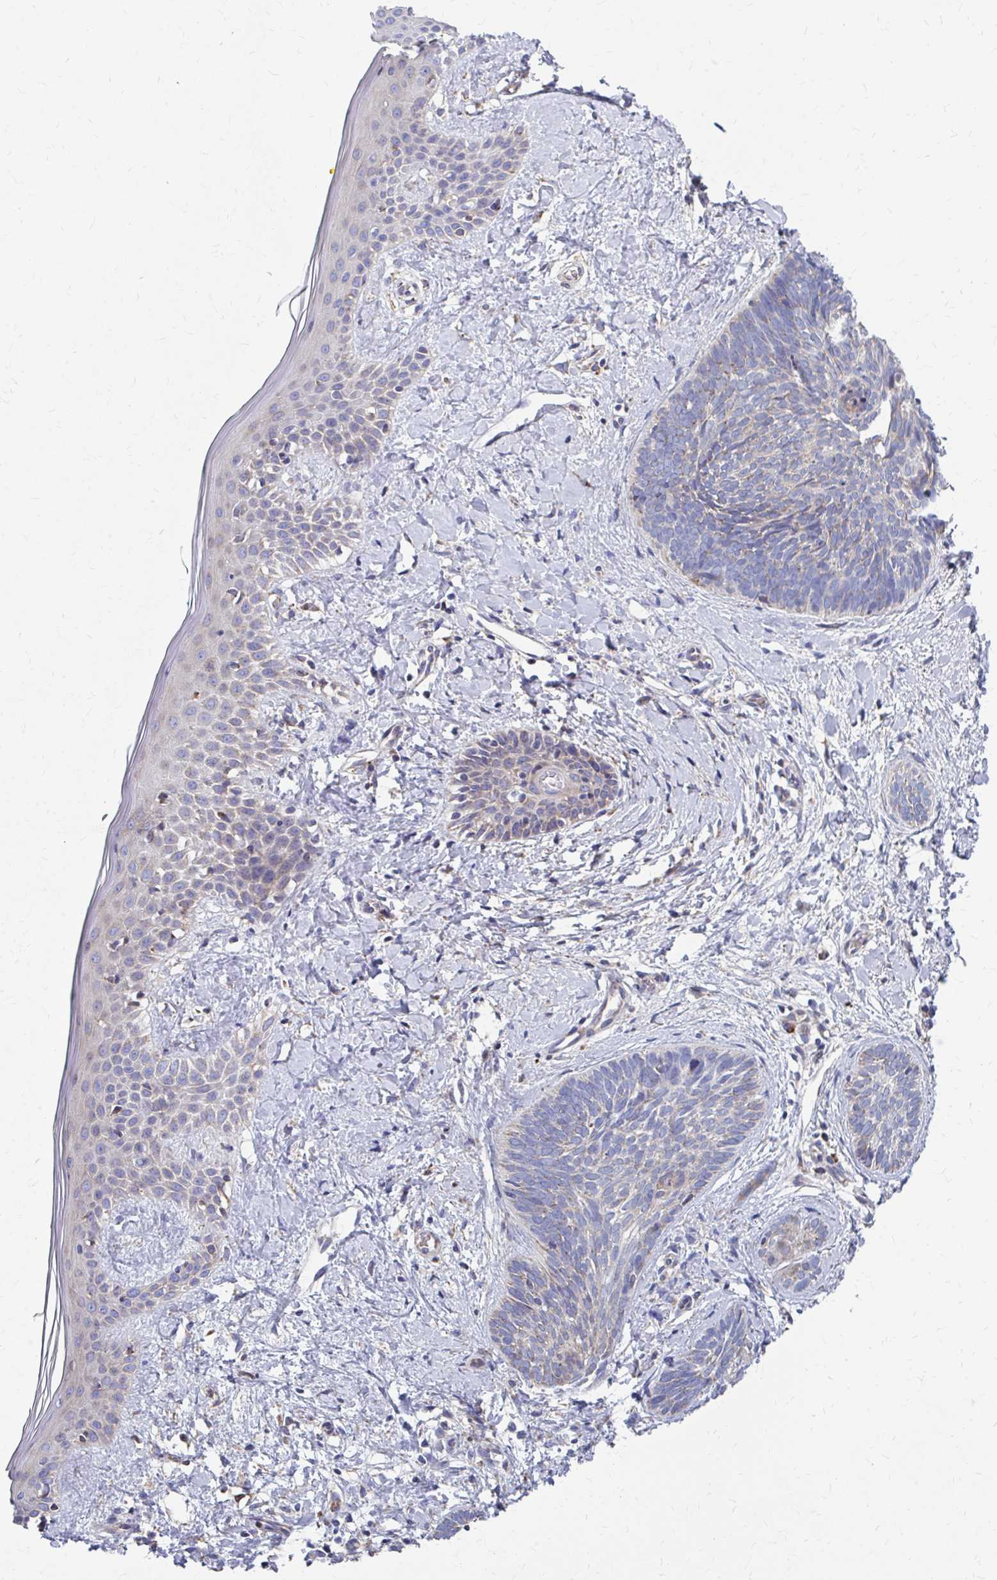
{"staining": {"intensity": "negative", "quantity": "none", "location": "none"}, "tissue": "skin cancer", "cell_type": "Tumor cells", "image_type": "cancer", "snomed": [{"axis": "morphology", "description": "Basal cell carcinoma"}, {"axis": "topography", "description": "Skin"}], "caption": "This is an immunohistochemistry micrograph of human basal cell carcinoma (skin). There is no staining in tumor cells.", "gene": "FKBP2", "patient": {"sex": "female", "age": 81}}